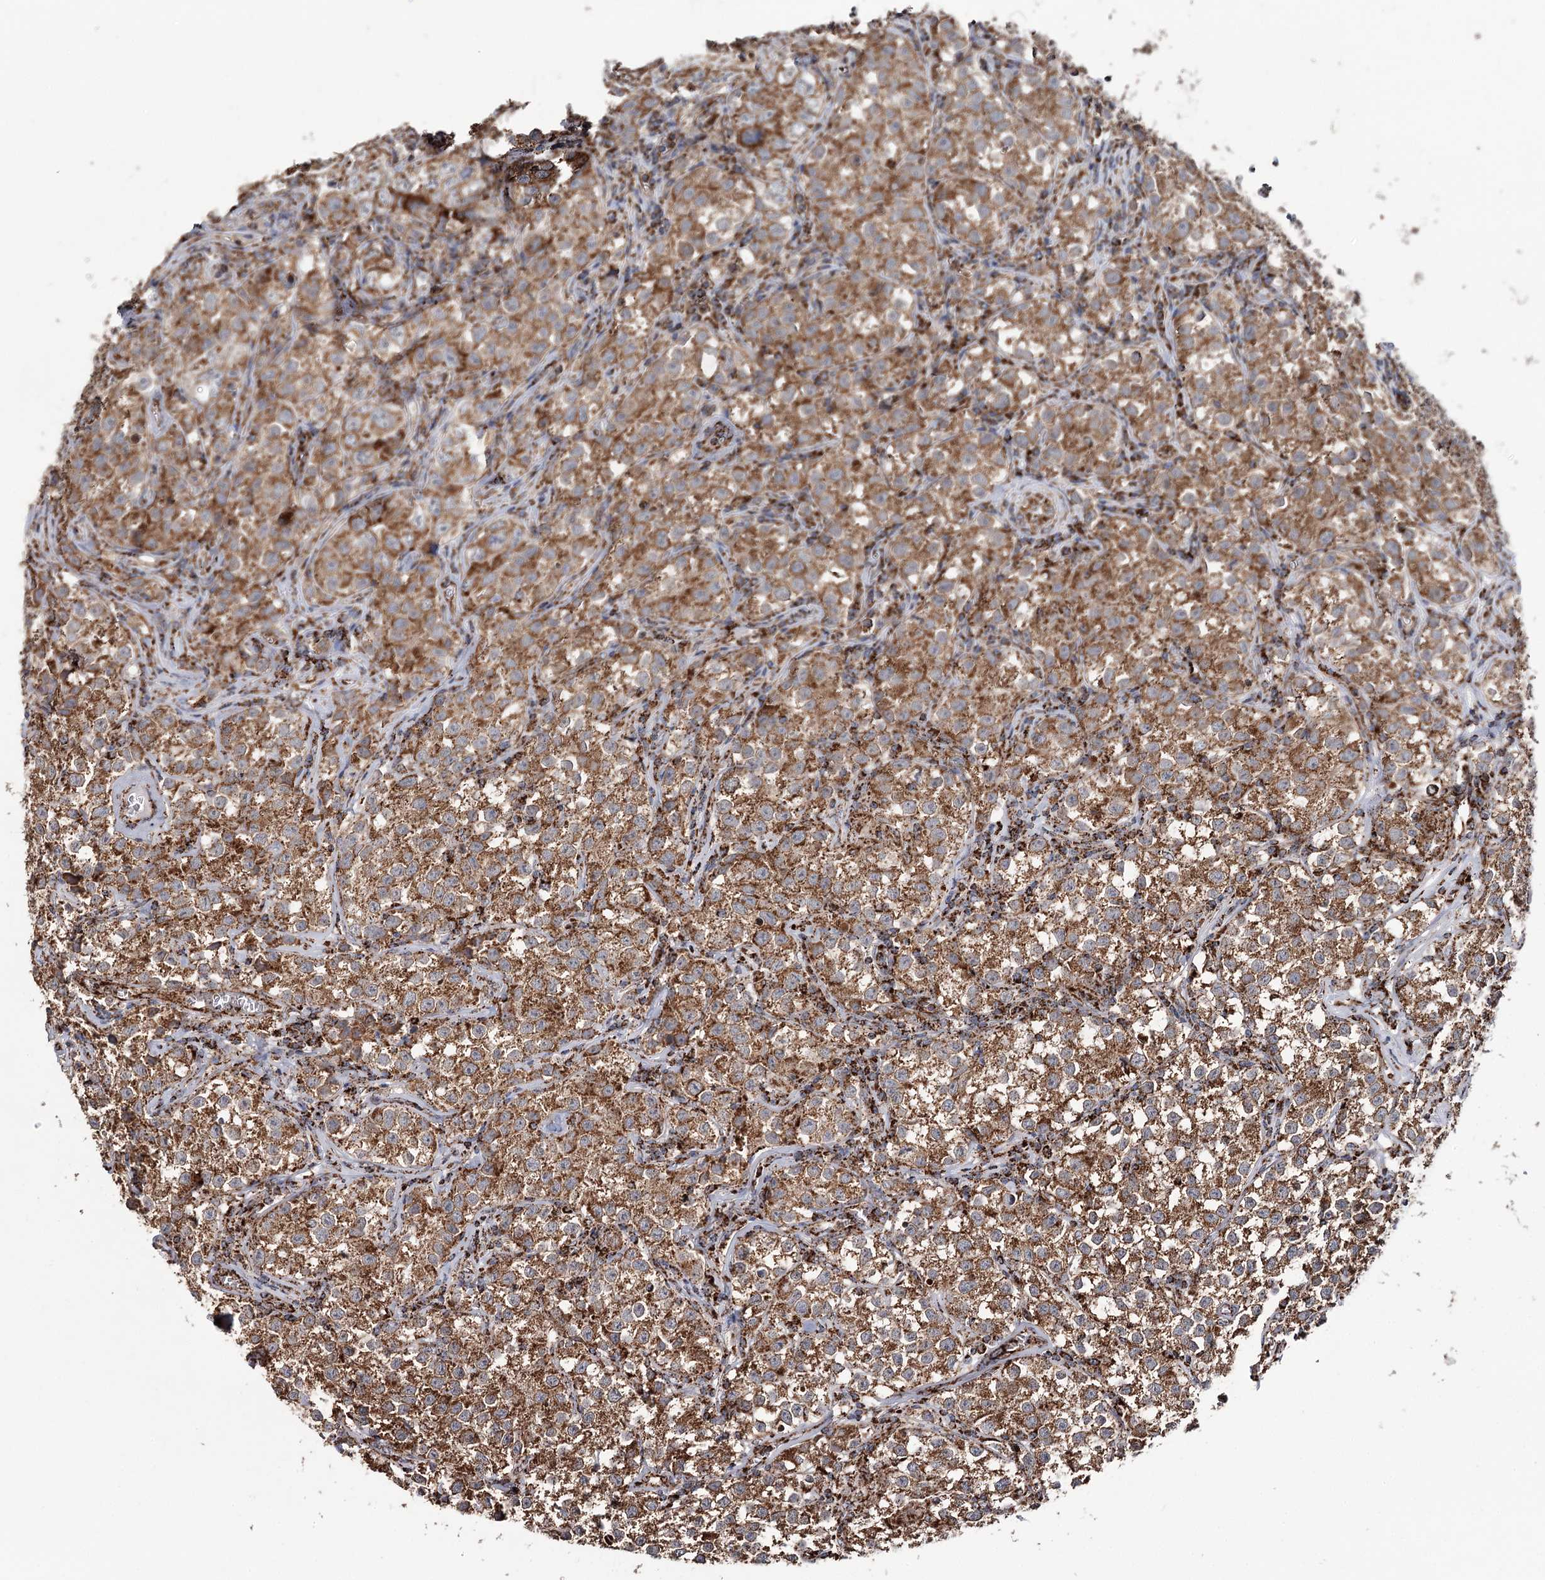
{"staining": {"intensity": "moderate", "quantity": ">75%", "location": "cytoplasmic/membranous"}, "tissue": "testis cancer", "cell_type": "Tumor cells", "image_type": "cancer", "snomed": [{"axis": "morphology", "description": "Seminoma, NOS"}, {"axis": "morphology", "description": "Carcinoma, Embryonal, NOS"}, {"axis": "topography", "description": "Testis"}], "caption": "Protein staining of testis cancer (seminoma) tissue displays moderate cytoplasmic/membranous positivity in about >75% of tumor cells.", "gene": "APH1A", "patient": {"sex": "male", "age": 43}}